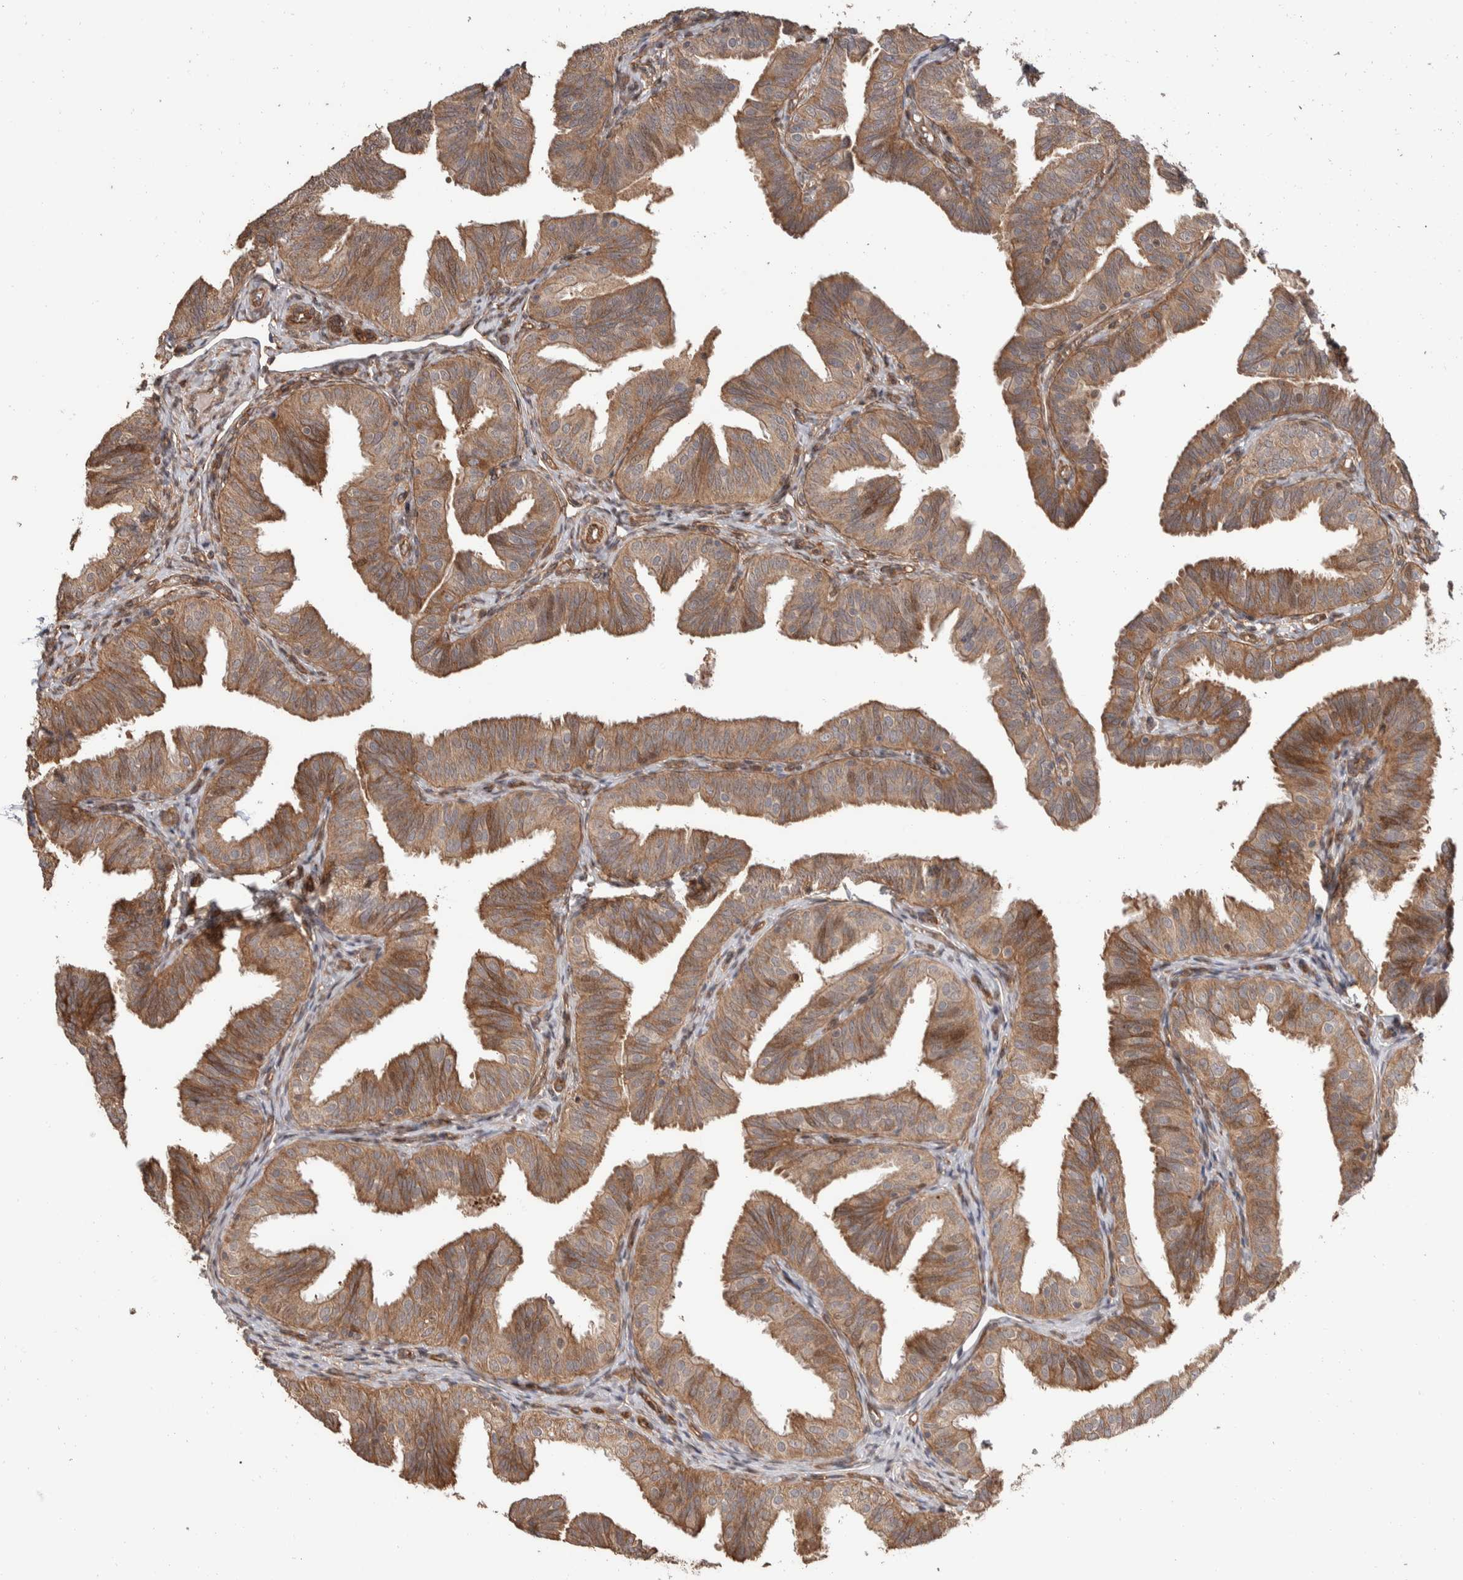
{"staining": {"intensity": "moderate", "quantity": ">75%", "location": "cytoplasmic/membranous"}, "tissue": "fallopian tube", "cell_type": "Glandular cells", "image_type": "normal", "snomed": [{"axis": "morphology", "description": "Normal tissue, NOS"}, {"axis": "topography", "description": "Fallopian tube"}], "caption": "Glandular cells show medium levels of moderate cytoplasmic/membranous positivity in about >75% of cells in normal human fallopian tube. The staining is performed using DAB (3,3'-diaminobenzidine) brown chromogen to label protein expression. The nuclei are counter-stained blue using hematoxylin.", "gene": "ERC1", "patient": {"sex": "female", "age": 35}}